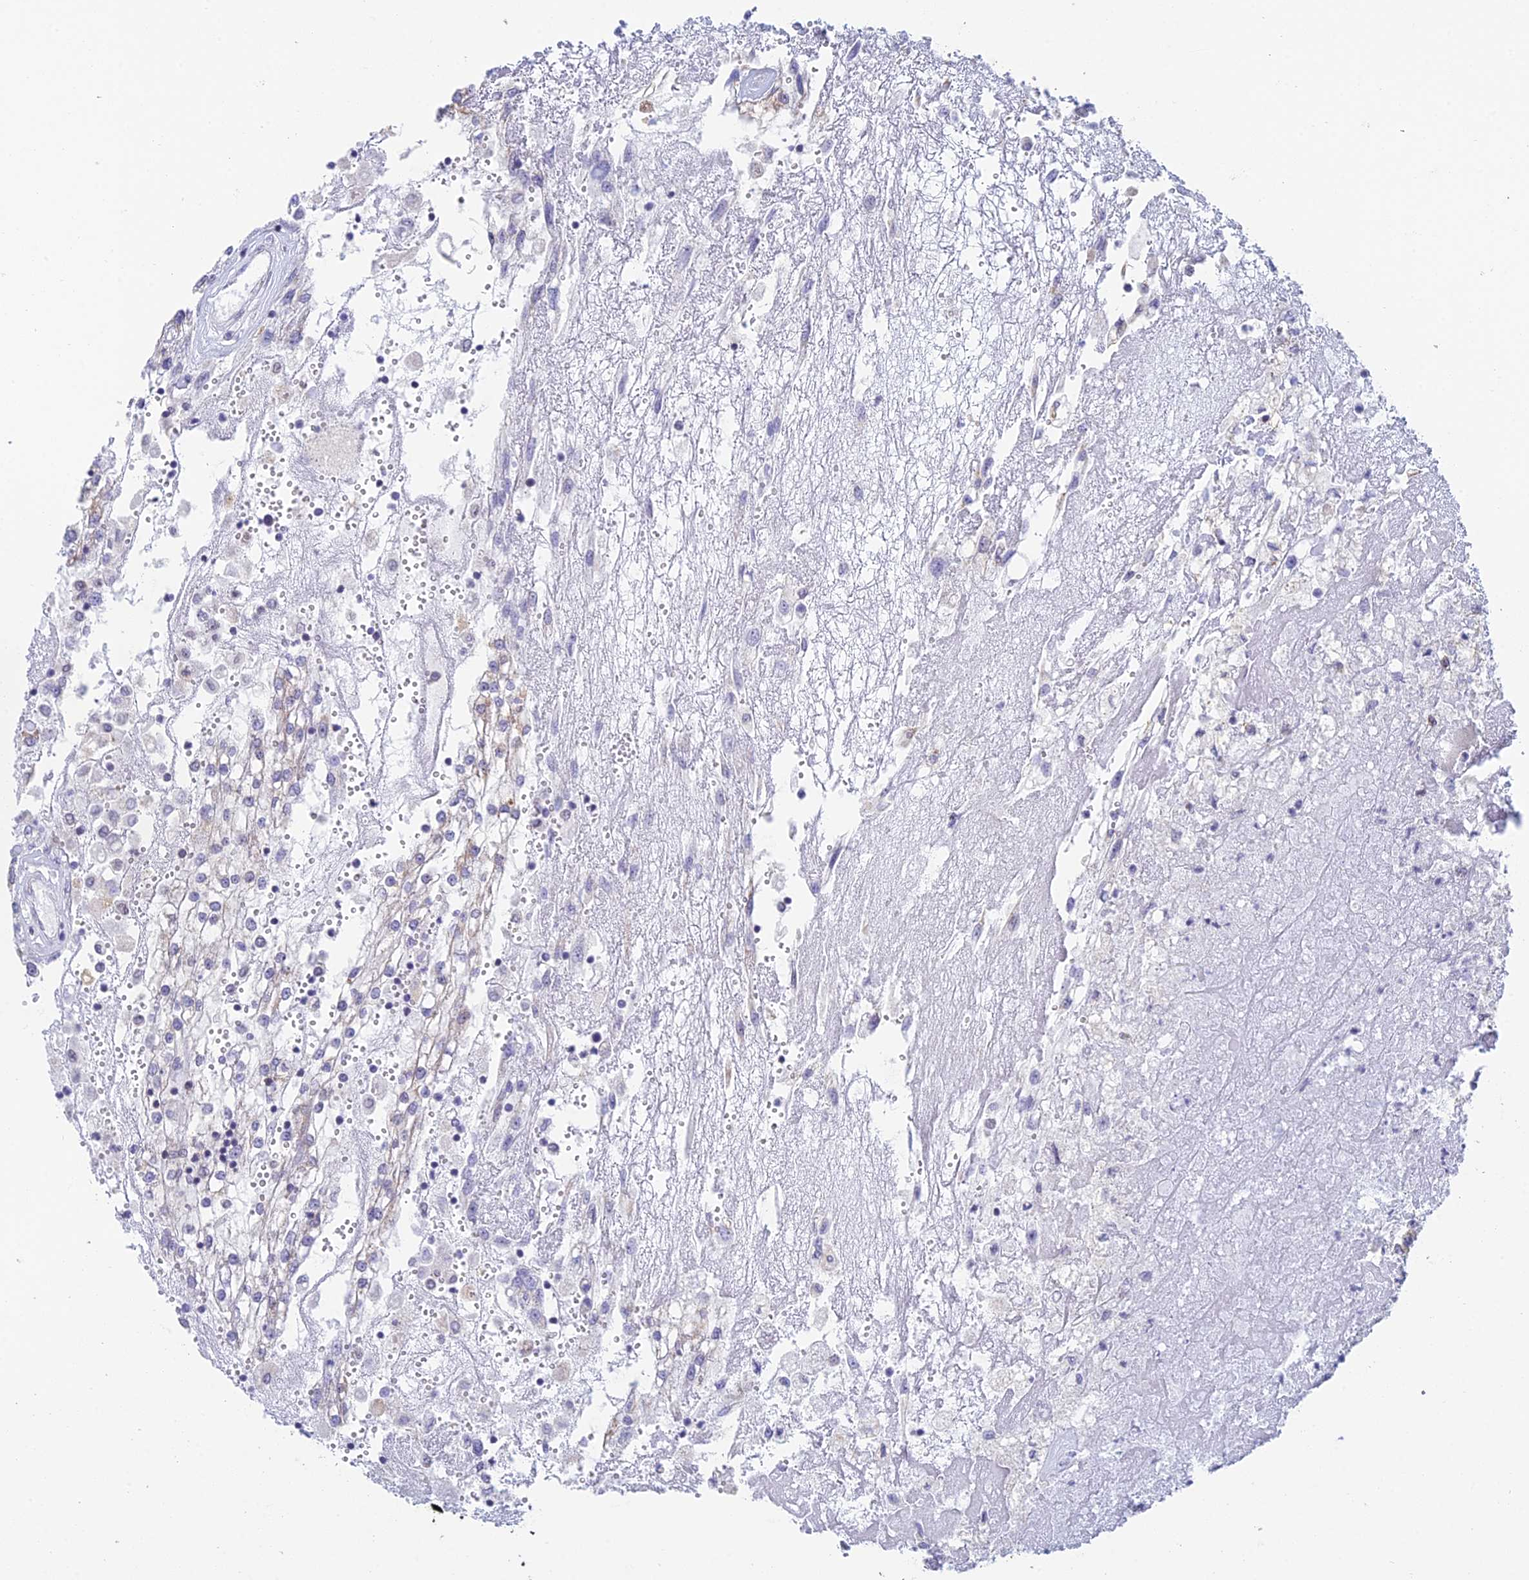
{"staining": {"intensity": "negative", "quantity": "none", "location": "none"}, "tissue": "renal cancer", "cell_type": "Tumor cells", "image_type": "cancer", "snomed": [{"axis": "morphology", "description": "Adenocarcinoma, NOS"}, {"axis": "topography", "description": "Kidney"}], "caption": "The photomicrograph reveals no staining of tumor cells in renal adenocarcinoma. Nuclei are stained in blue.", "gene": "REXO5", "patient": {"sex": "female", "age": 52}}